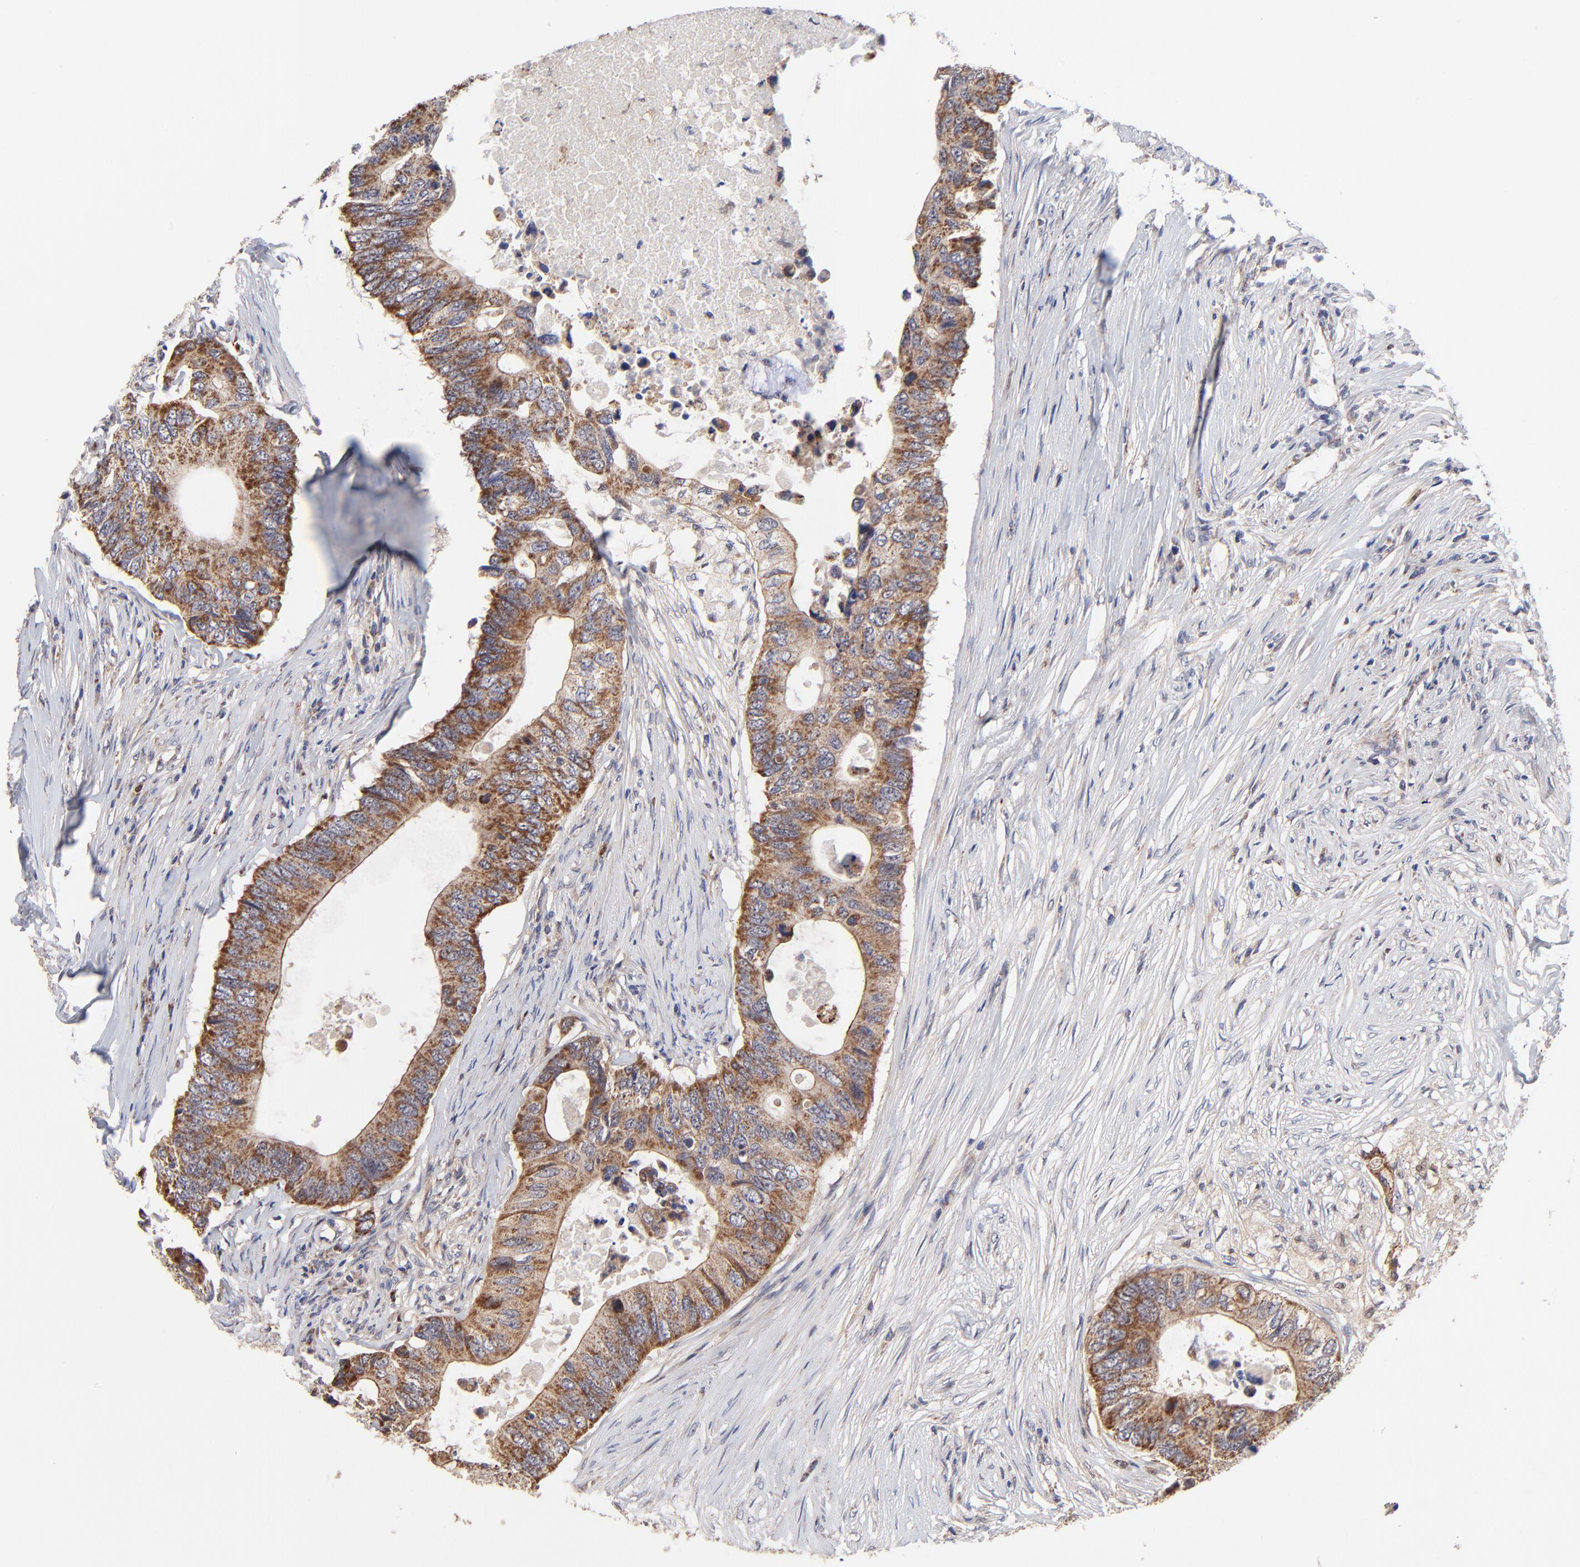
{"staining": {"intensity": "moderate", "quantity": ">75%", "location": "cytoplasmic/membranous"}, "tissue": "colorectal cancer", "cell_type": "Tumor cells", "image_type": "cancer", "snomed": [{"axis": "morphology", "description": "Adenocarcinoma, NOS"}, {"axis": "topography", "description": "Colon"}], "caption": "Colorectal cancer stained for a protein shows moderate cytoplasmic/membranous positivity in tumor cells.", "gene": "FBXL12", "patient": {"sex": "male", "age": 71}}